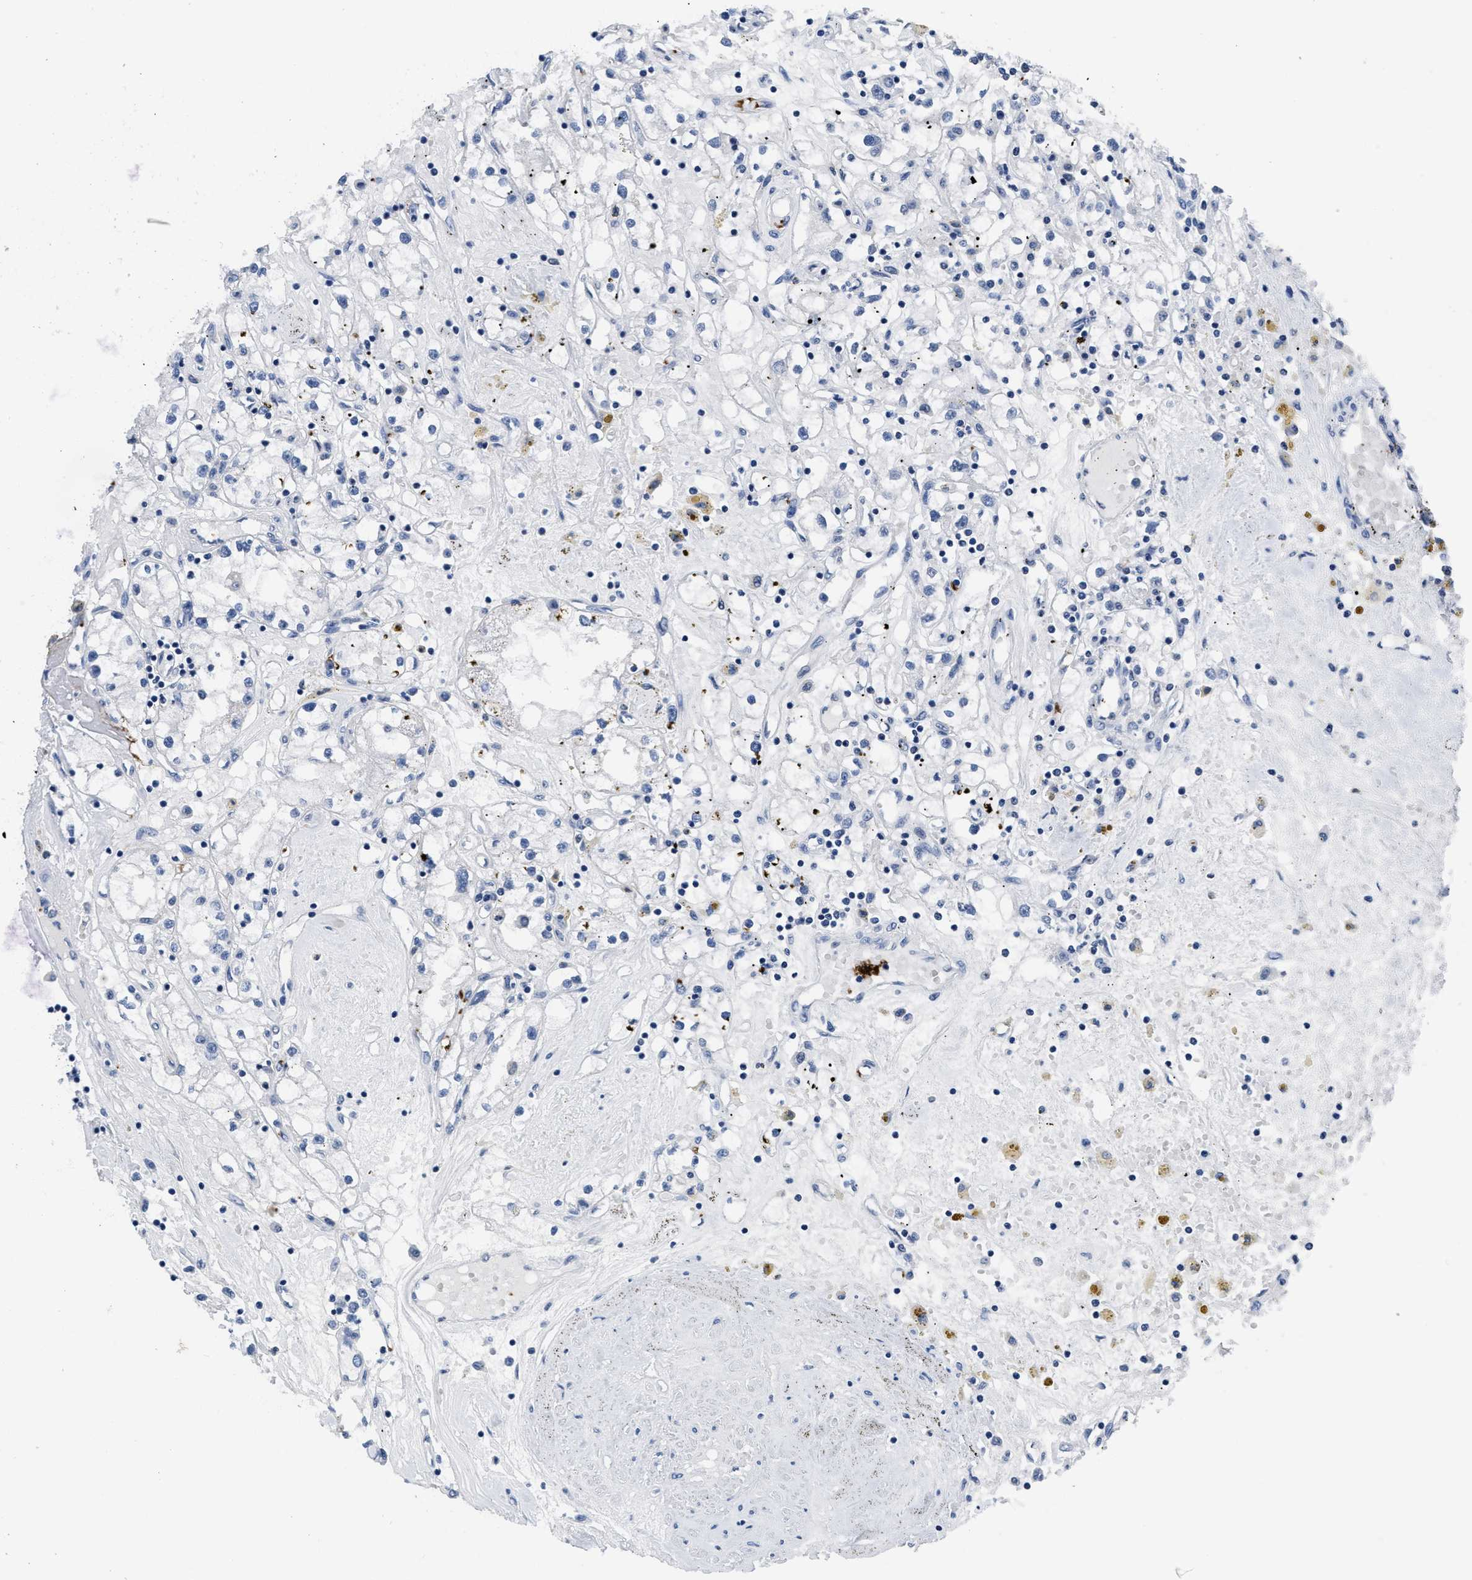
{"staining": {"intensity": "negative", "quantity": "none", "location": "none"}, "tissue": "renal cancer", "cell_type": "Tumor cells", "image_type": "cancer", "snomed": [{"axis": "morphology", "description": "Adenocarcinoma, NOS"}, {"axis": "topography", "description": "Kidney"}], "caption": "A histopathology image of human renal cancer is negative for staining in tumor cells.", "gene": "ITGA2B", "patient": {"sex": "male", "age": 56}}